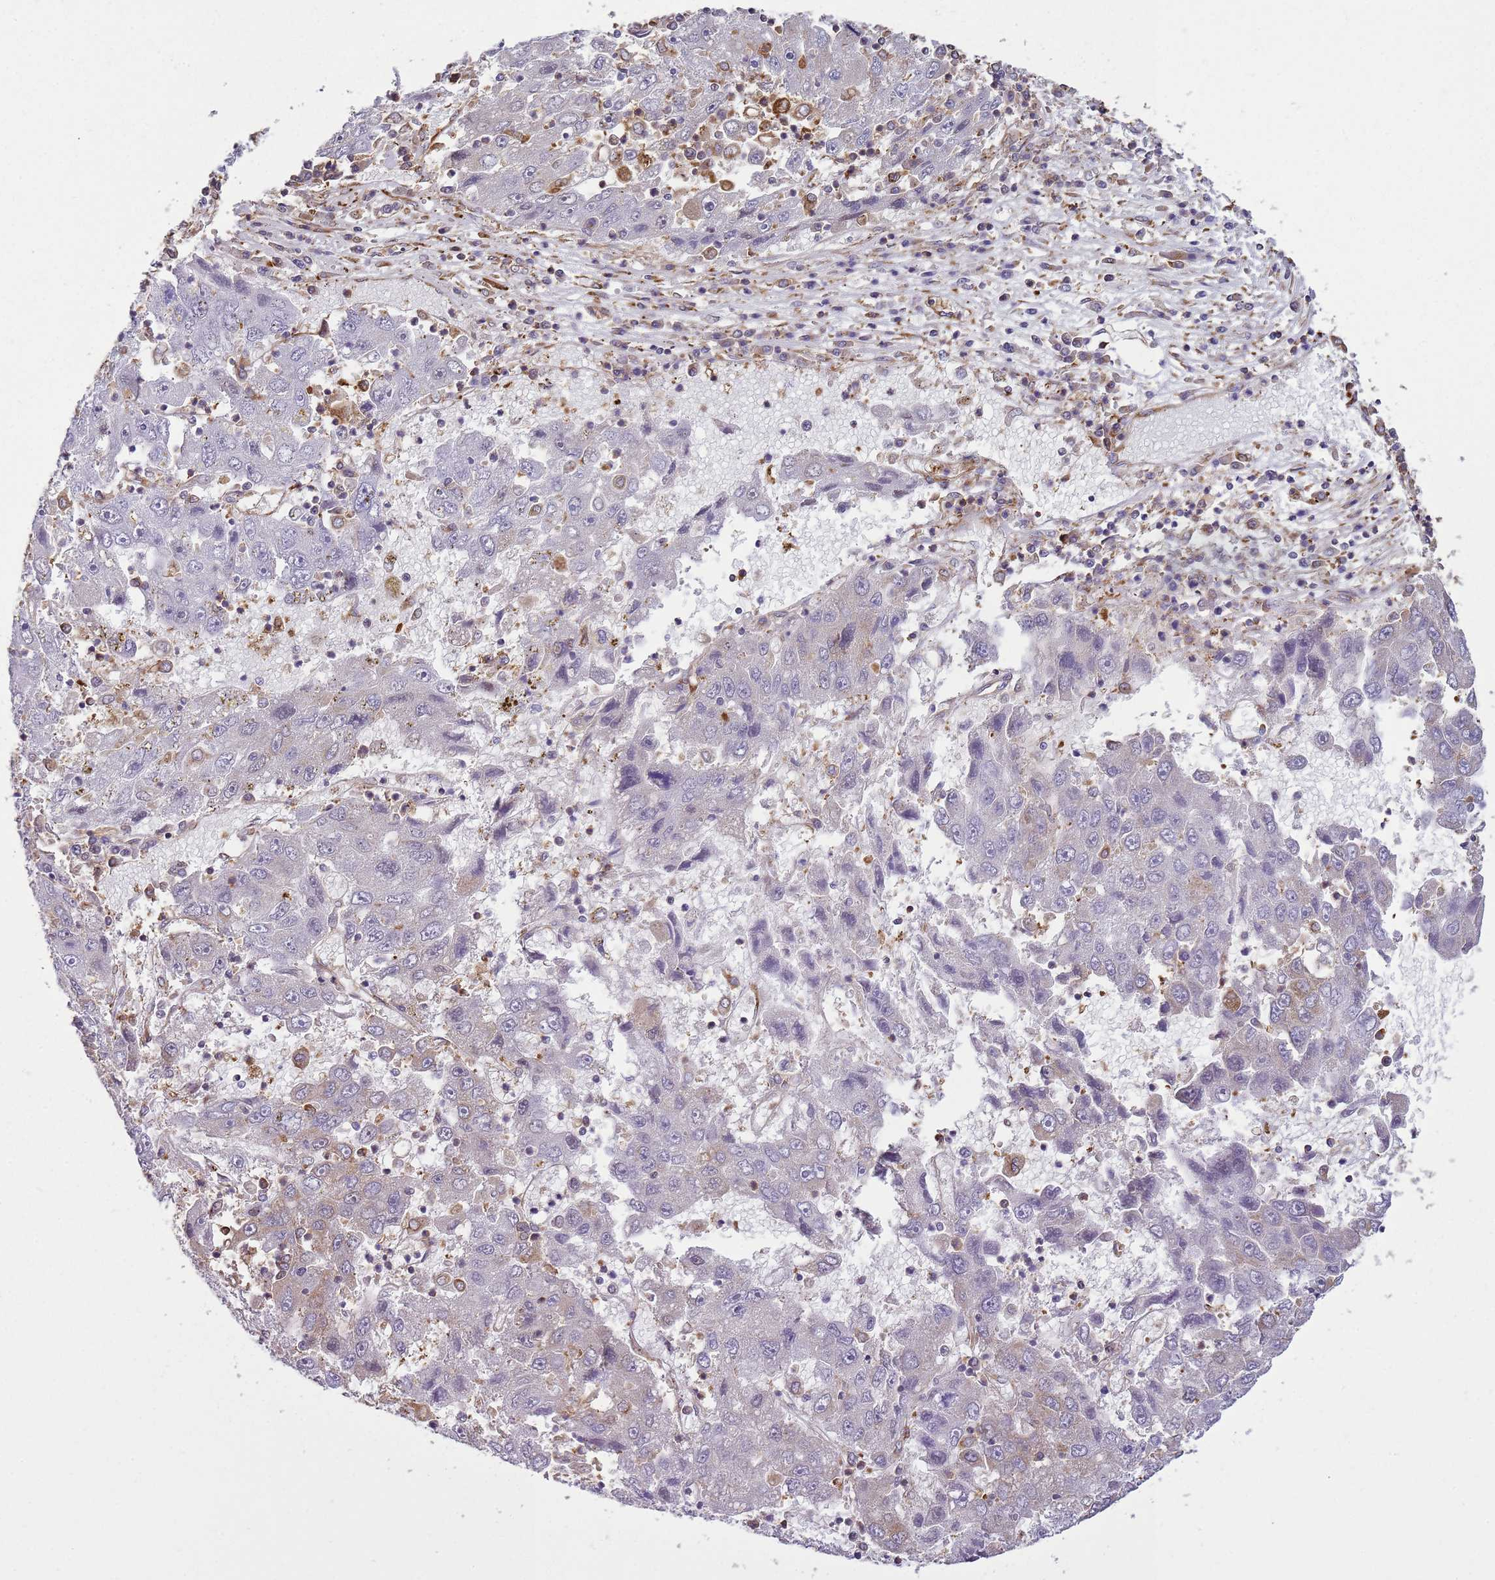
{"staining": {"intensity": "negative", "quantity": "none", "location": "none"}, "tissue": "liver cancer", "cell_type": "Tumor cells", "image_type": "cancer", "snomed": [{"axis": "morphology", "description": "Carcinoma, Hepatocellular, NOS"}, {"axis": "topography", "description": "Liver"}], "caption": "A micrograph of human liver cancer (hepatocellular carcinoma) is negative for staining in tumor cells.", "gene": "GABRE", "patient": {"sex": "male", "age": 49}}